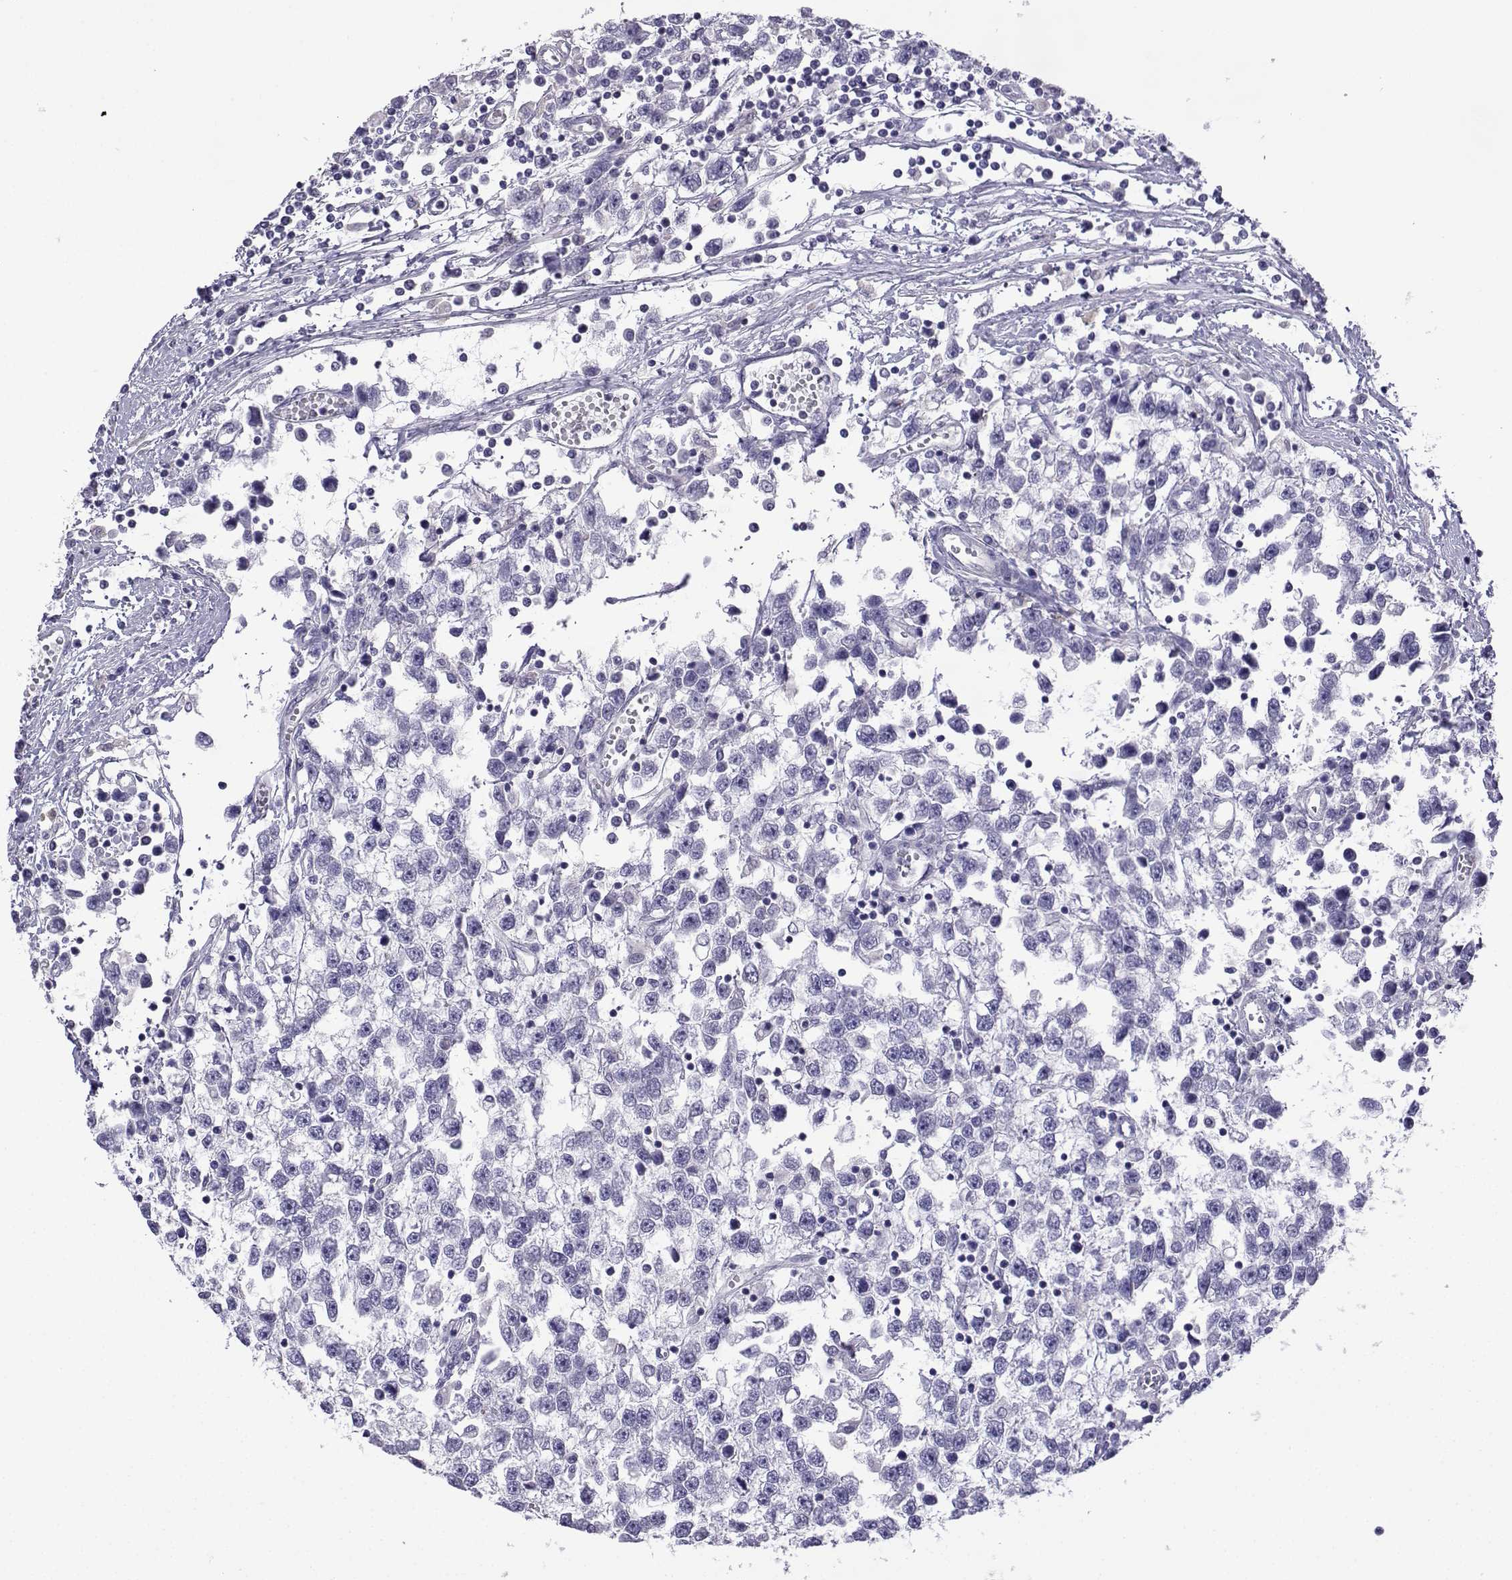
{"staining": {"intensity": "negative", "quantity": "none", "location": "none"}, "tissue": "testis cancer", "cell_type": "Tumor cells", "image_type": "cancer", "snomed": [{"axis": "morphology", "description": "Seminoma, NOS"}, {"axis": "topography", "description": "Testis"}], "caption": "Immunohistochemistry micrograph of neoplastic tissue: human testis seminoma stained with DAB (3,3'-diaminobenzidine) reveals no significant protein staining in tumor cells.", "gene": "CFAP70", "patient": {"sex": "male", "age": 34}}